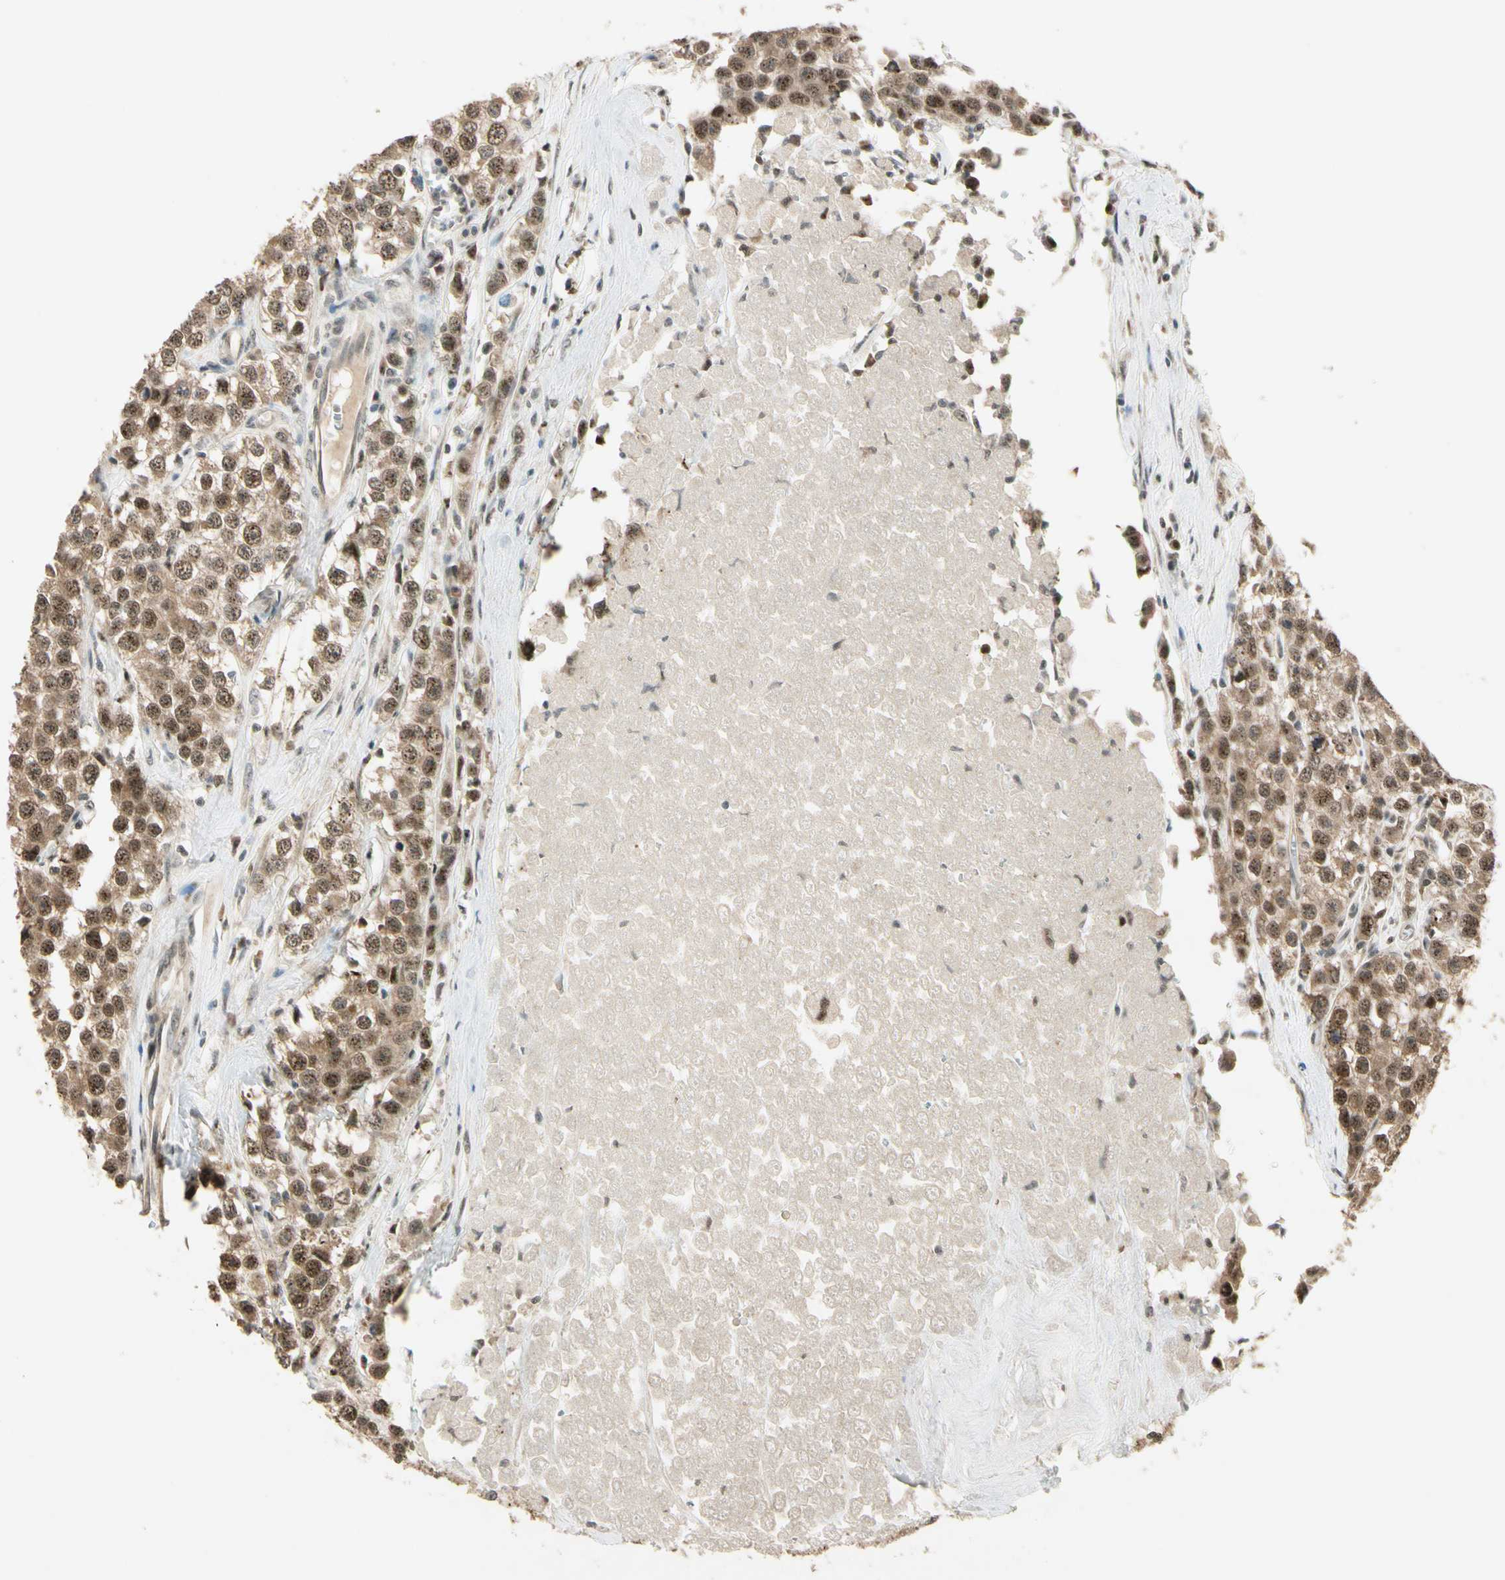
{"staining": {"intensity": "moderate", "quantity": ">75%", "location": "cytoplasmic/membranous,nuclear"}, "tissue": "testis cancer", "cell_type": "Tumor cells", "image_type": "cancer", "snomed": [{"axis": "morphology", "description": "Seminoma, NOS"}, {"axis": "morphology", "description": "Carcinoma, Embryonal, NOS"}, {"axis": "topography", "description": "Testis"}], "caption": "Protein analysis of testis cancer (seminoma) tissue shows moderate cytoplasmic/membranous and nuclear staining in approximately >75% of tumor cells.", "gene": "MCPH1", "patient": {"sex": "male", "age": 52}}